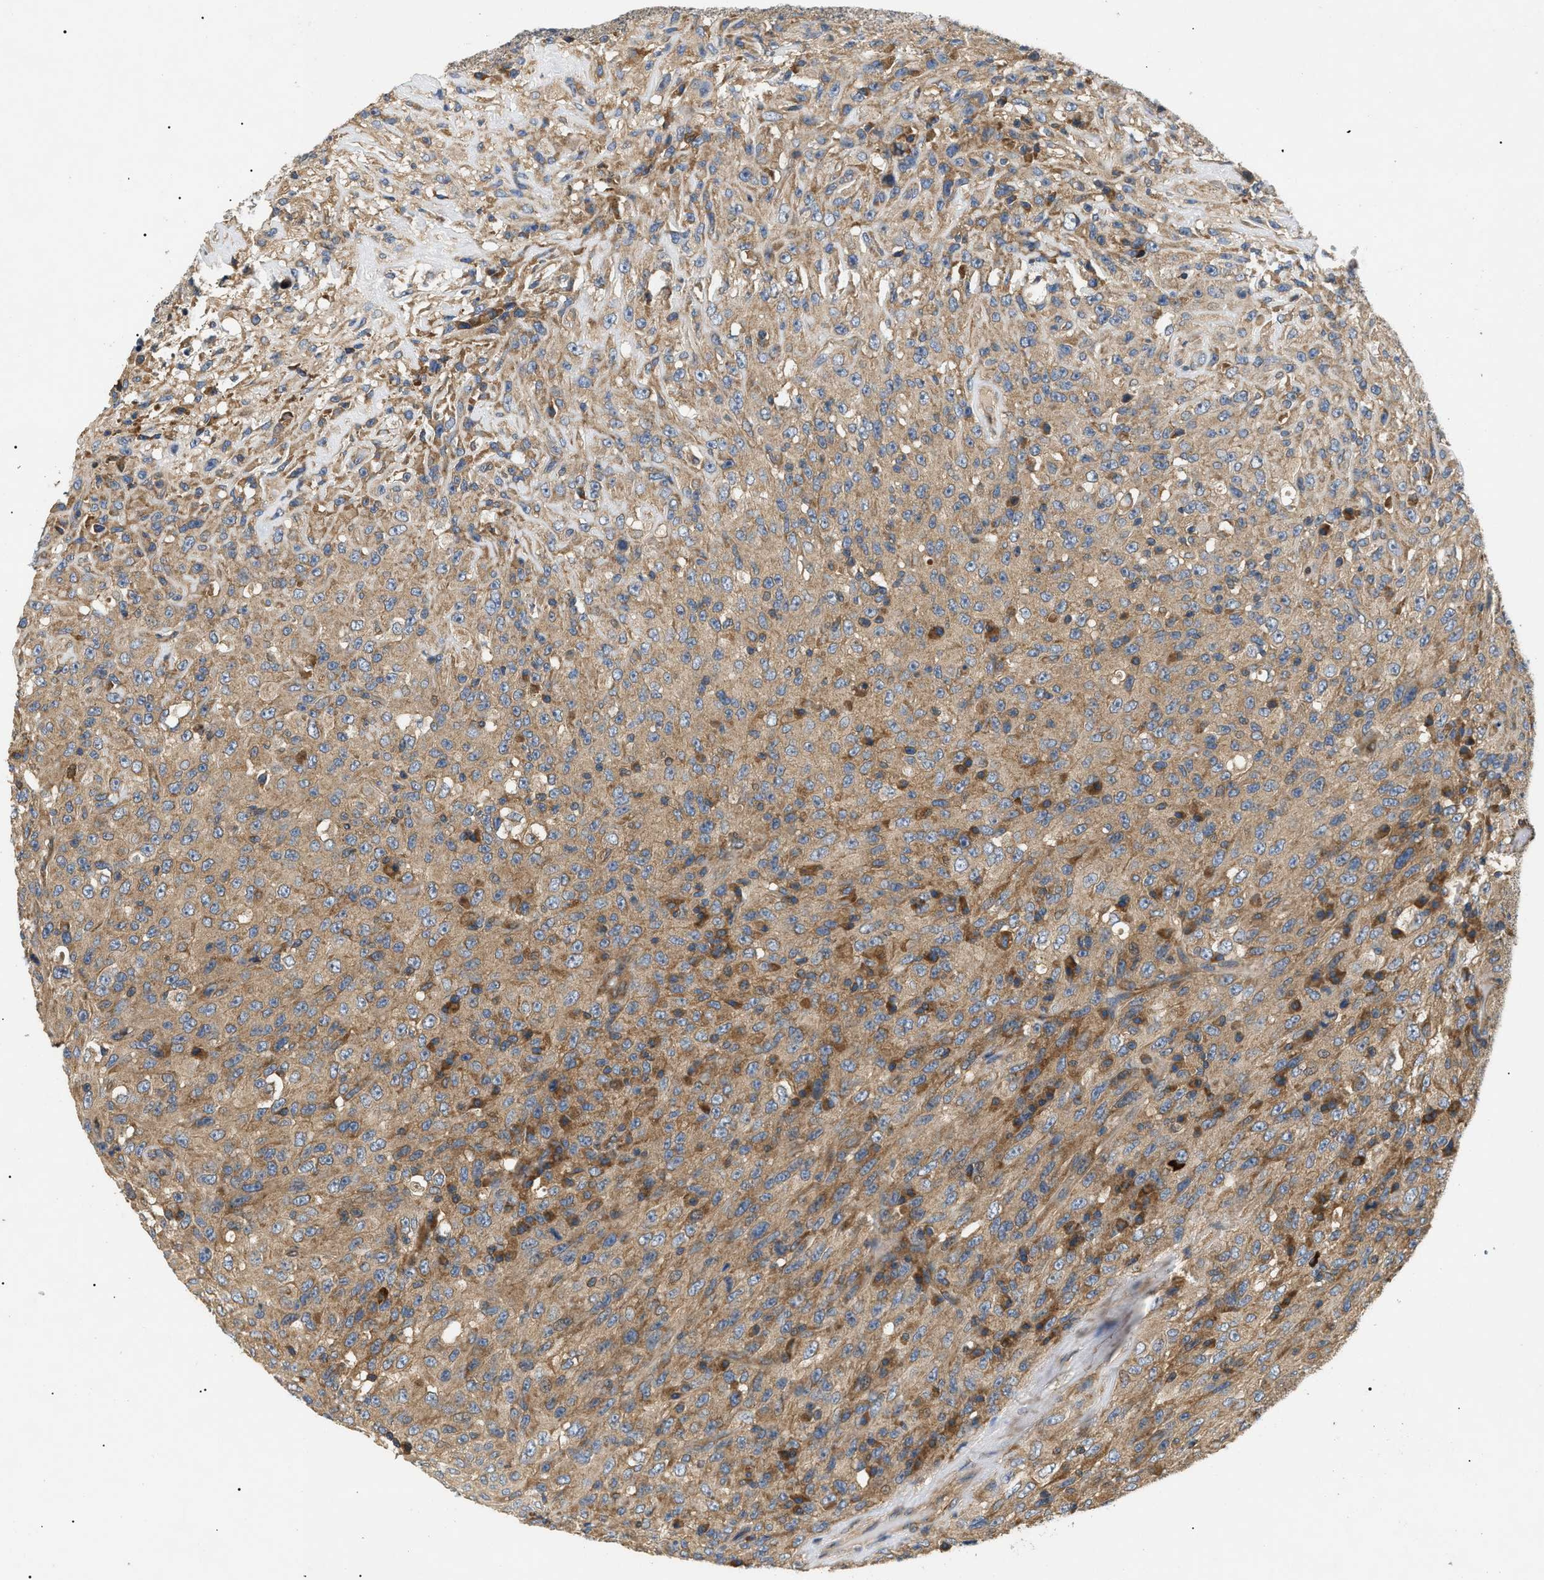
{"staining": {"intensity": "moderate", "quantity": ">75%", "location": "cytoplasmic/membranous"}, "tissue": "urothelial cancer", "cell_type": "Tumor cells", "image_type": "cancer", "snomed": [{"axis": "morphology", "description": "Urothelial carcinoma, High grade"}, {"axis": "topography", "description": "Urinary bladder"}], "caption": "Protein expression analysis of urothelial cancer displays moderate cytoplasmic/membranous expression in about >75% of tumor cells.", "gene": "PPM1B", "patient": {"sex": "male", "age": 66}}